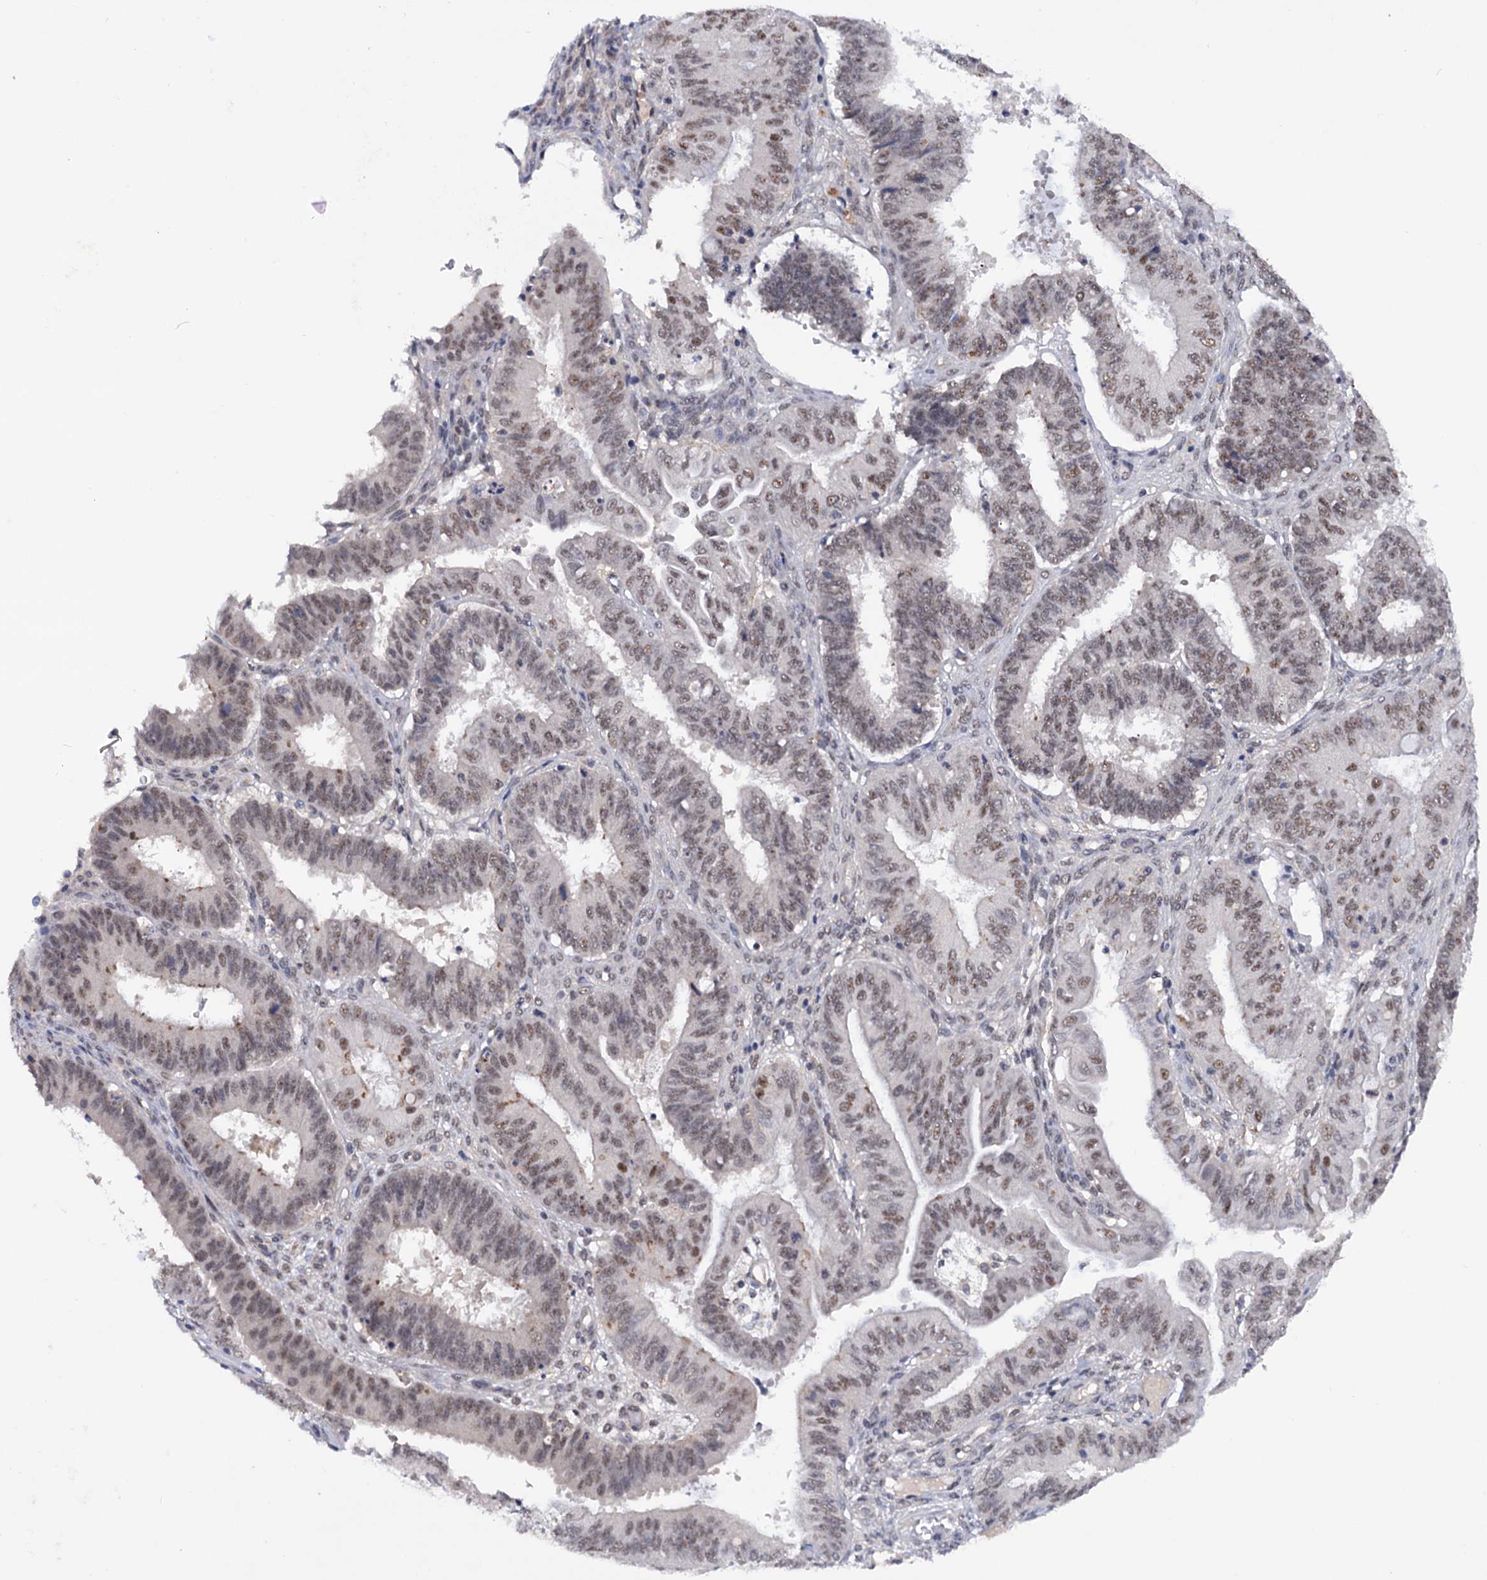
{"staining": {"intensity": "moderate", "quantity": "<25%", "location": "nuclear"}, "tissue": "ovarian cancer", "cell_type": "Tumor cells", "image_type": "cancer", "snomed": [{"axis": "morphology", "description": "Carcinoma, endometroid"}, {"axis": "topography", "description": "Appendix"}, {"axis": "topography", "description": "Ovary"}], "caption": "Immunohistochemical staining of human ovarian cancer (endometroid carcinoma) demonstrates low levels of moderate nuclear staining in approximately <25% of tumor cells.", "gene": "TBC1D12", "patient": {"sex": "female", "age": 42}}